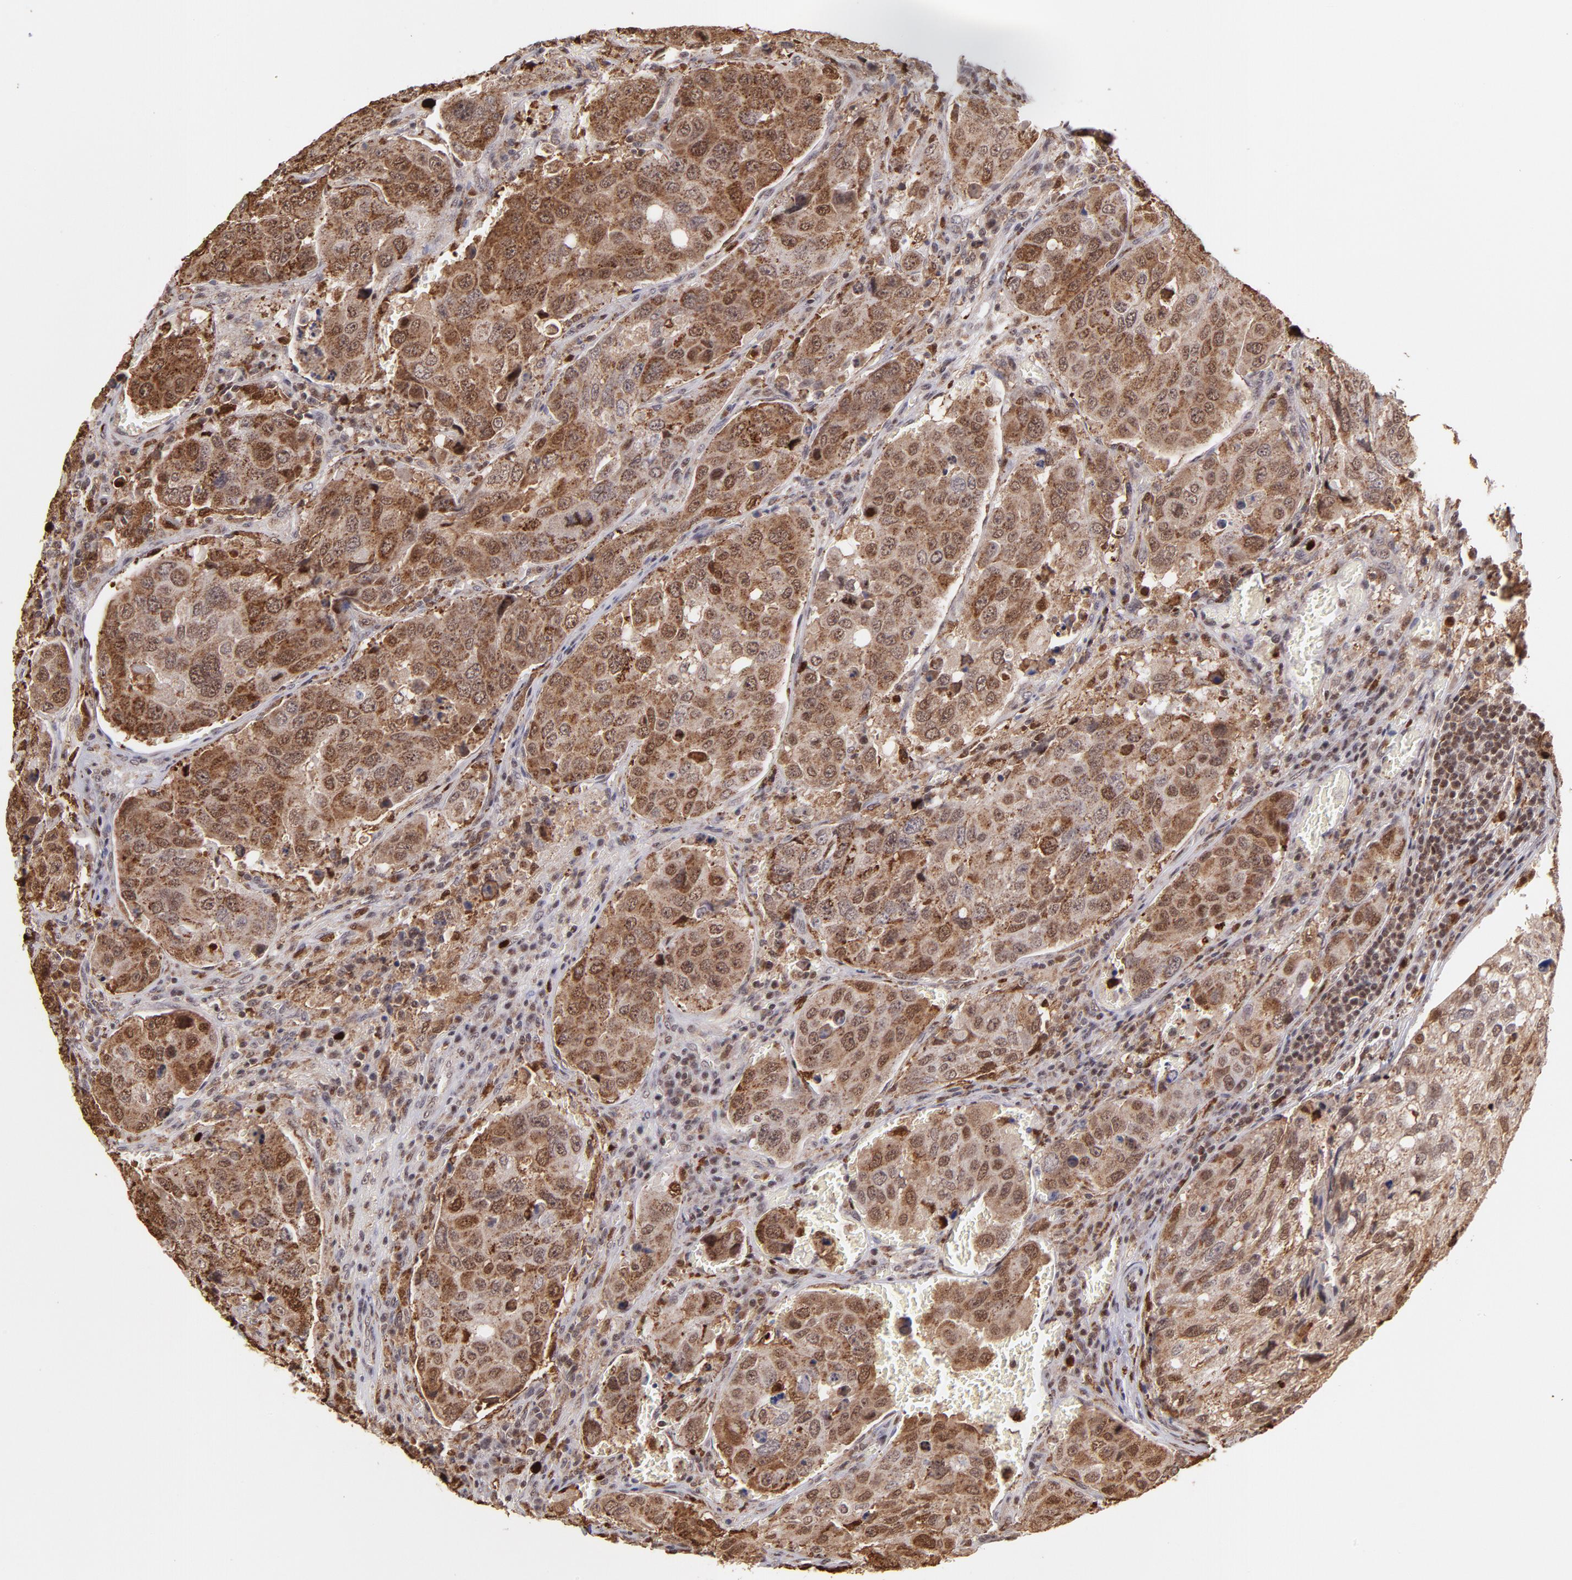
{"staining": {"intensity": "moderate", "quantity": ">75%", "location": "cytoplasmic/membranous,nuclear"}, "tissue": "urothelial cancer", "cell_type": "Tumor cells", "image_type": "cancer", "snomed": [{"axis": "morphology", "description": "Urothelial carcinoma, High grade"}, {"axis": "topography", "description": "Lymph node"}, {"axis": "topography", "description": "Urinary bladder"}], "caption": "Human high-grade urothelial carcinoma stained with a brown dye demonstrates moderate cytoplasmic/membranous and nuclear positive positivity in approximately >75% of tumor cells.", "gene": "ZFX", "patient": {"sex": "male", "age": 51}}